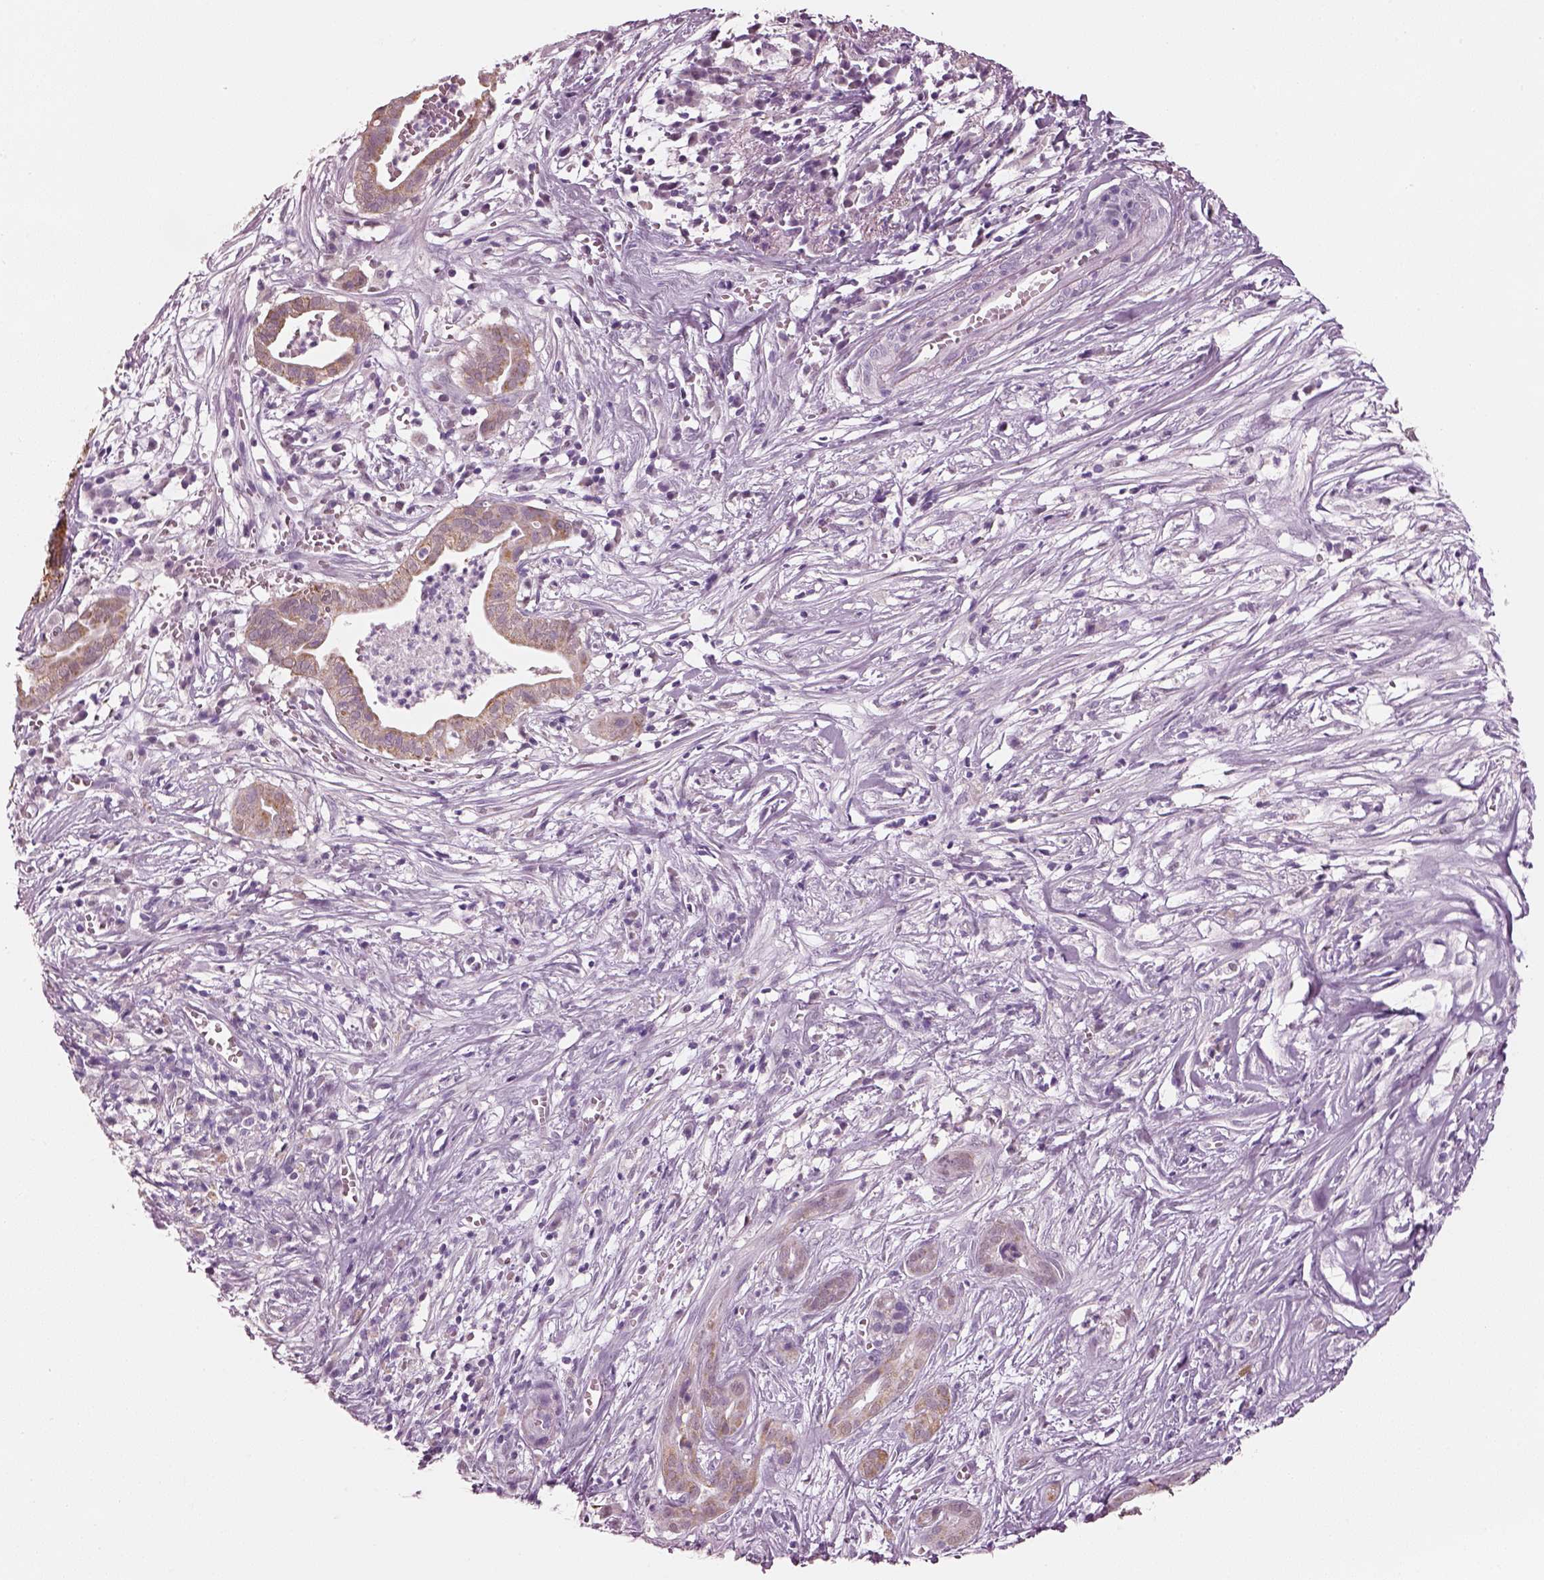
{"staining": {"intensity": "moderate", "quantity": ">75%", "location": "cytoplasmic/membranous"}, "tissue": "pancreatic cancer", "cell_type": "Tumor cells", "image_type": "cancer", "snomed": [{"axis": "morphology", "description": "Adenocarcinoma, NOS"}, {"axis": "topography", "description": "Pancreas"}], "caption": "Protein staining exhibits moderate cytoplasmic/membranous staining in approximately >75% of tumor cells in adenocarcinoma (pancreatic).", "gene": "ELSPBP1", "patient": {"sex": "male", "age": 61}}